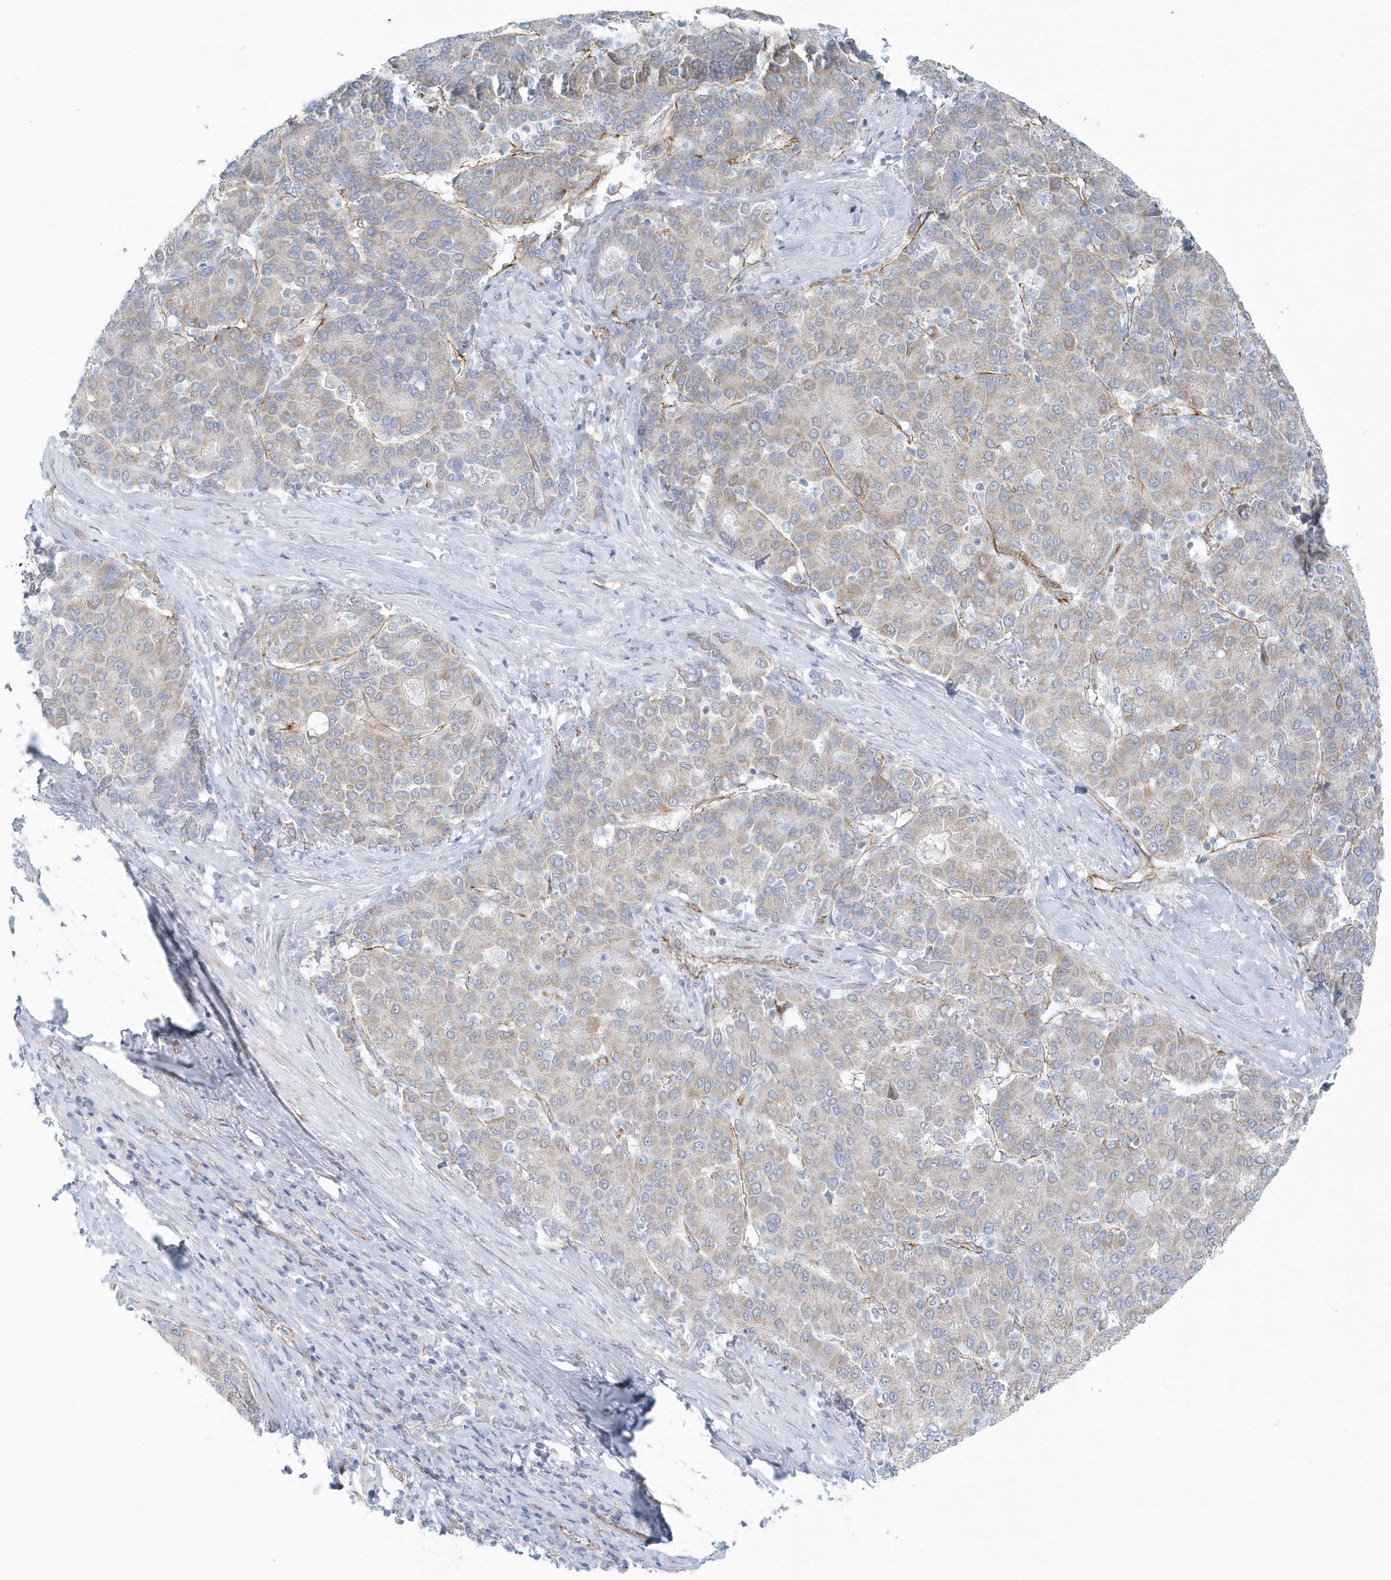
{"staining": {"intensity": "weak", "quantity": "<25%", "location": "cytoplasmic/membranous"}, "tissue": "liver cancer", "cell_type": "Tumor cells", "image_type": "cancer", "snomed": [{"axis": "morphology", "description": "Carcinoma, Hepatocellular, NOS"}, {"axis": "topography", "description": "Liver"}], "caption": "Immunohistochemical staining of human liver cancer (hepatocellular carcinoma) demonstrates no significant staining in tumor cells. Brightfield microscopy of immunohistochemistry stained with DAB (3,3'-diaminobenzidine) (brown) and hematoxylin (blue), captured at high magnification.", "gene": "GPR152", "patient": {"sex": "male", "age": 65}}